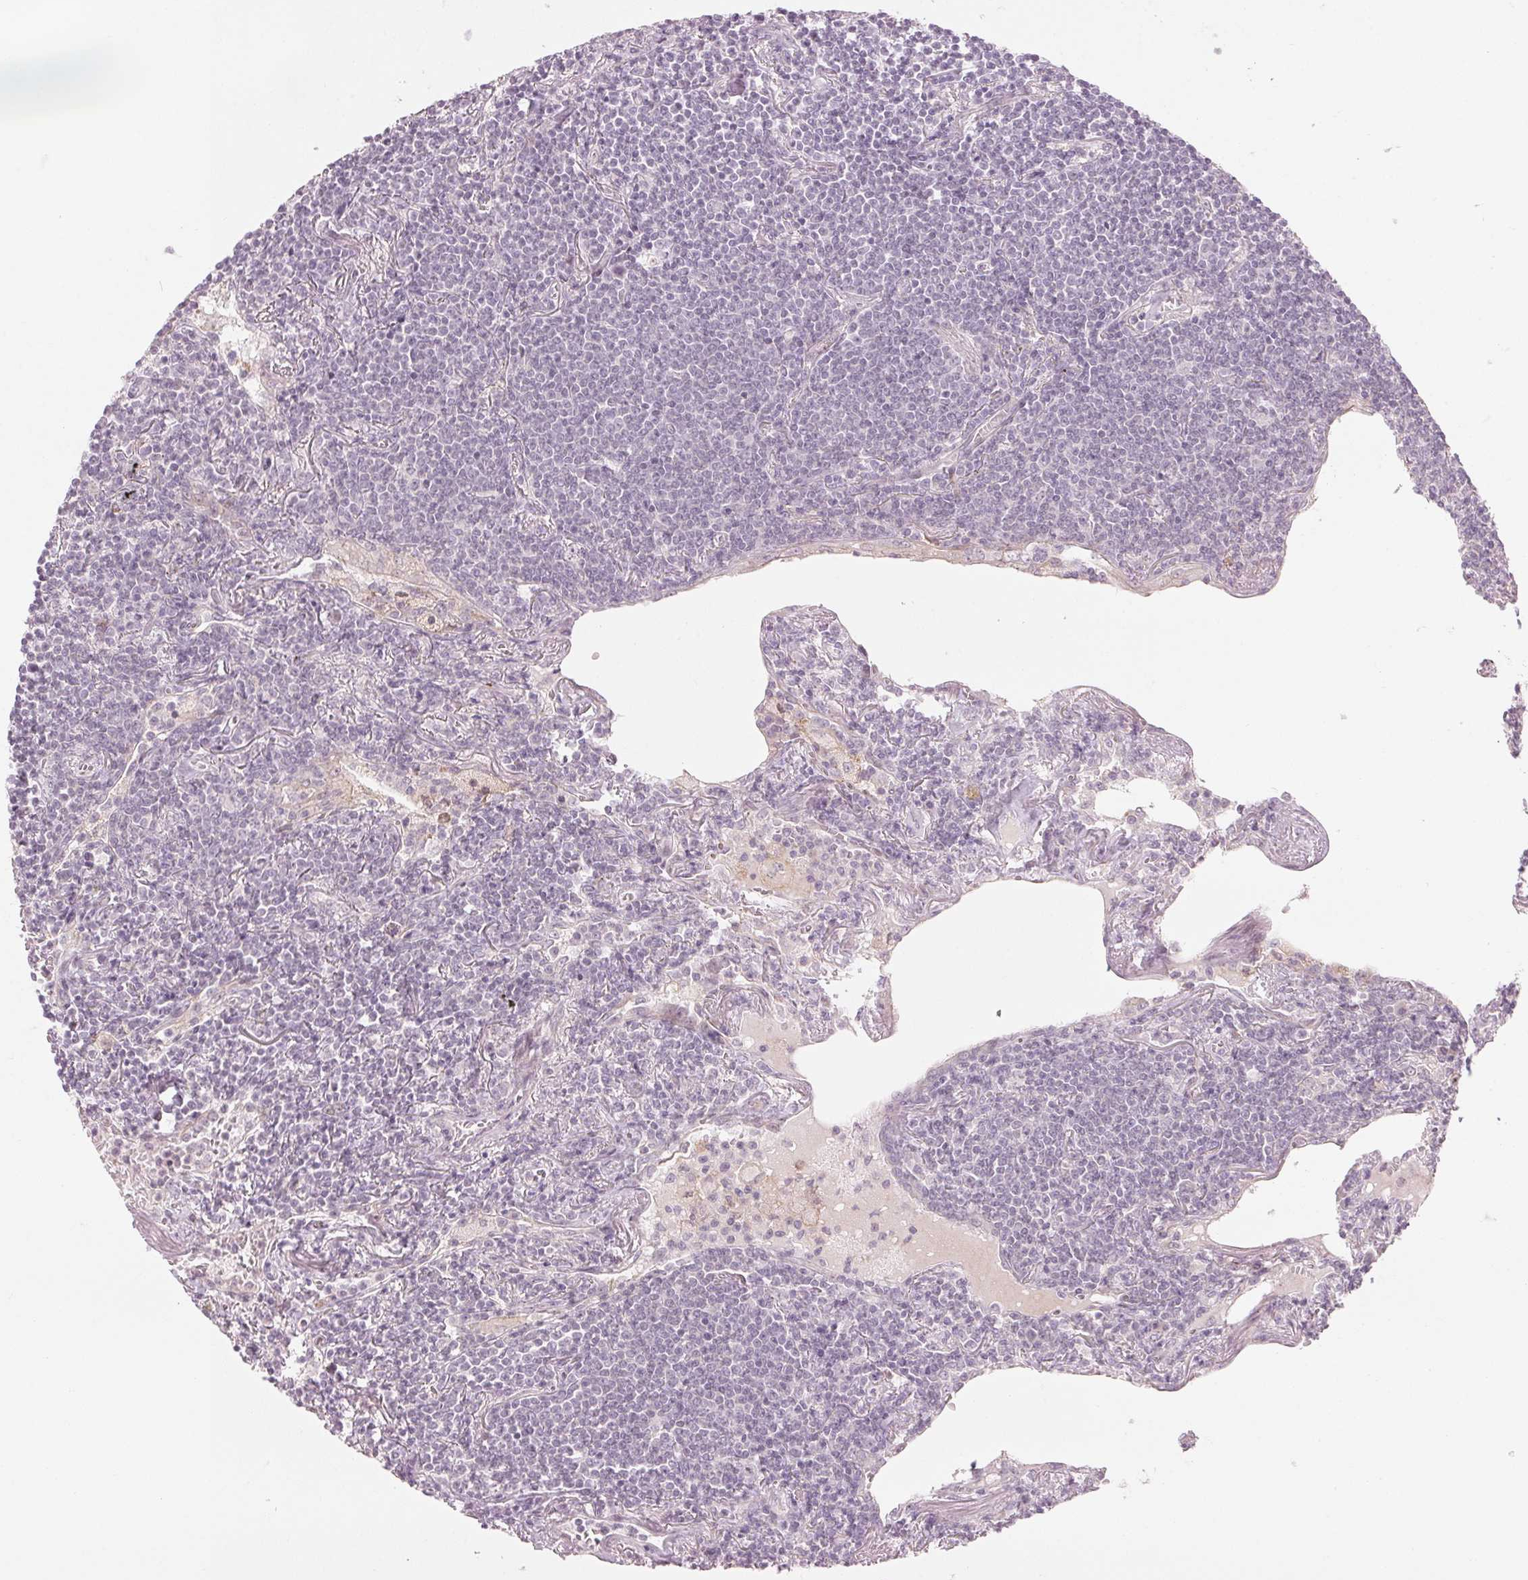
{"staining": {"intensity": "negative", "quantity": "none", "location": "none"}, "tissue": "lymphoma", "cell_type": "Tumor cells", "image_type": "cancer", "snomed": [{"axis": "morphology", "description": "Malignant lymphoma, non-Hodgkin's type, Low grade"}, {"axis": "topography", "description": "Lung"}], "caption": "Tumor cells show no significant expression in lymphoma.", "gene": "TMED6", "patient": {"sex": "female", "age": 71}}